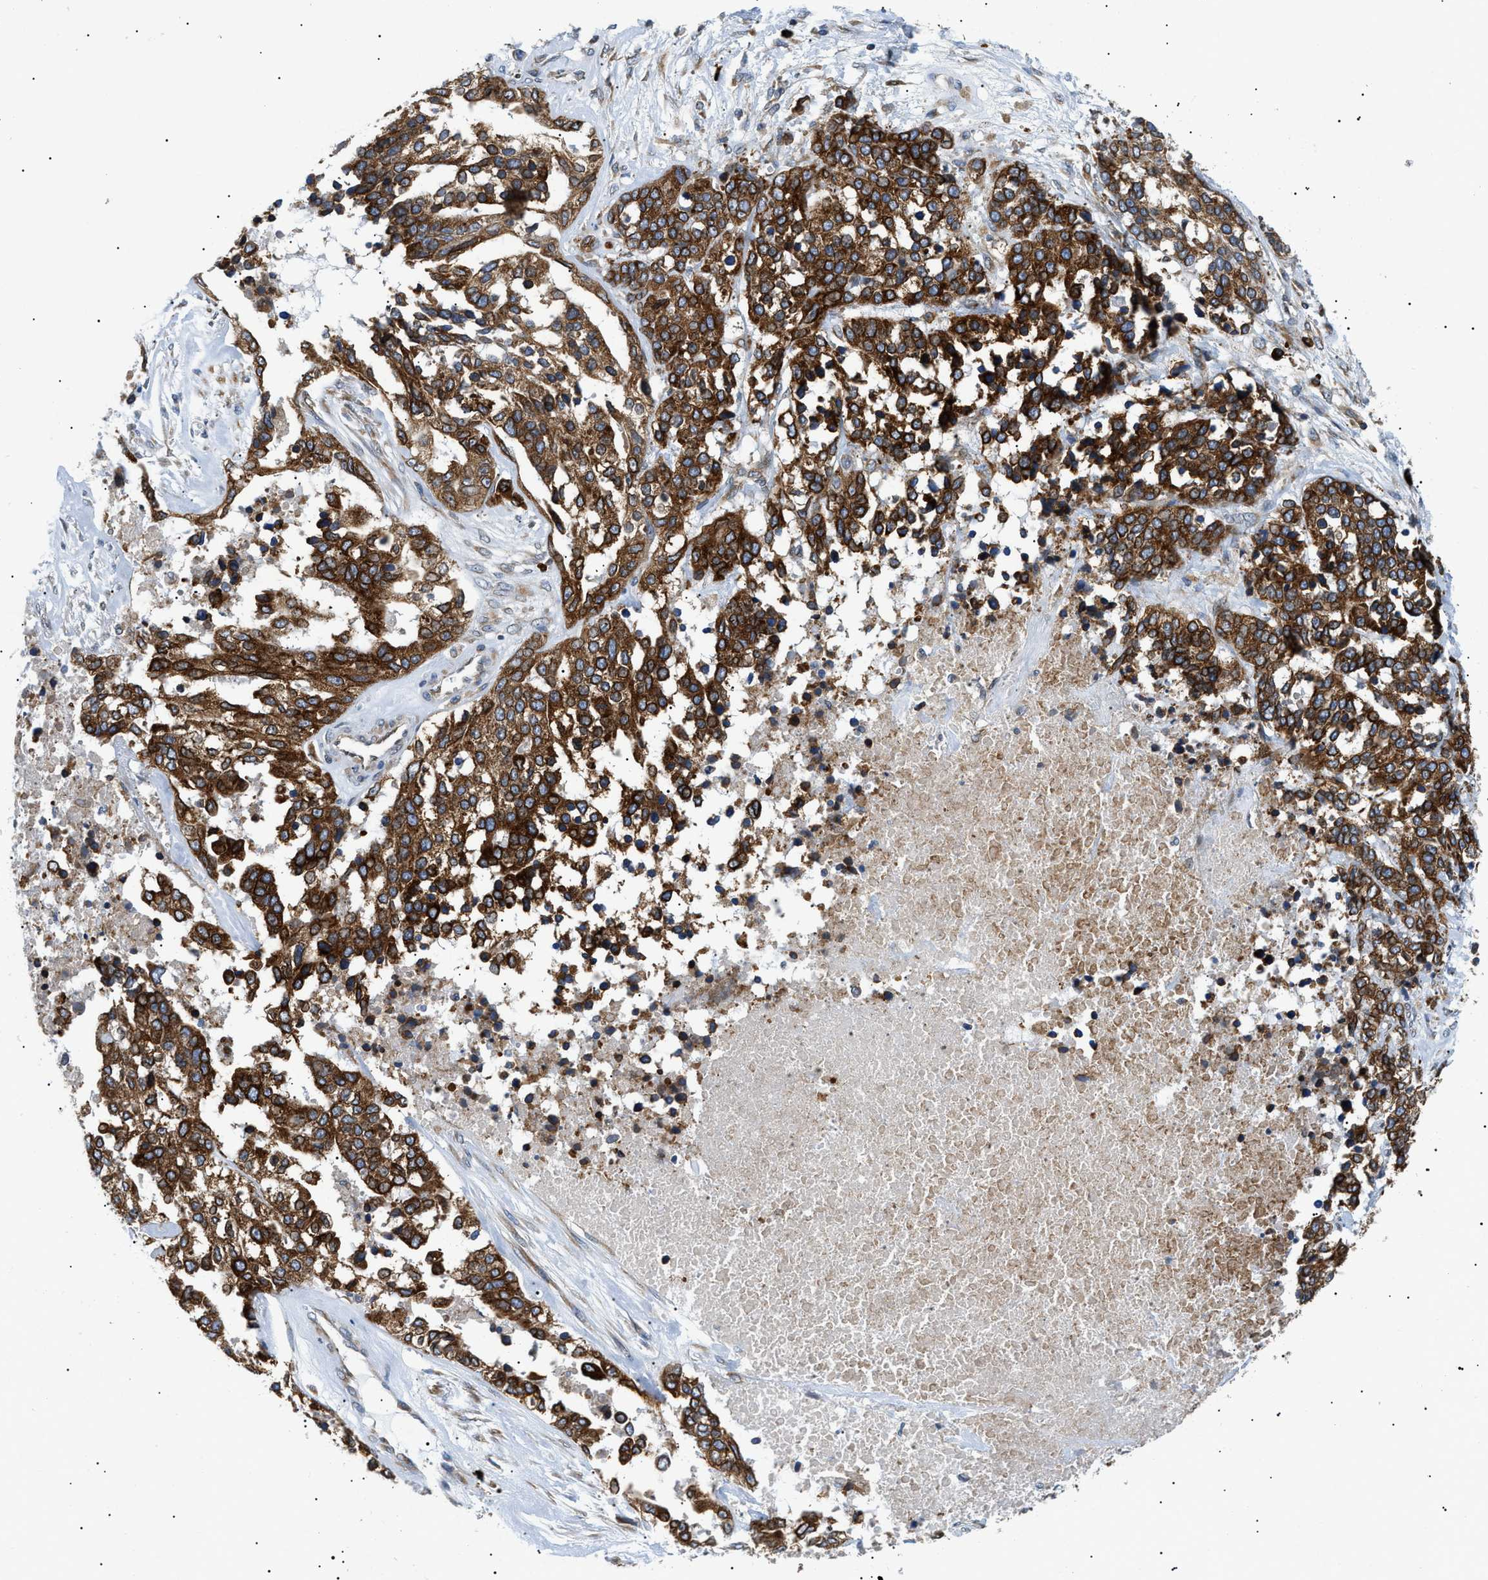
{"staining": {"intensity": "strong", "quantity": ">75%", "location": "cytoplasmic/membranous"}, "tissue": "ovarian cancer", "cell_type": "Tumor cells", "image_type": "cancer", "snomed": [{"axis": "morphology", "description": "Cystadenocarcinoma, serous, NOS"}, {"axis": "topography", "description": "Ovary"}], "caption": "This micrograph displays ovarian cancer stained with immunohistochemistry to label a protein in brown. The cytoplasmic/membranous of tumor cells show strong positivity for the protein. Nuclei are counter-stained blue.", "gene": "DERL1", "patient": {"sex": "female", "age": 44}}